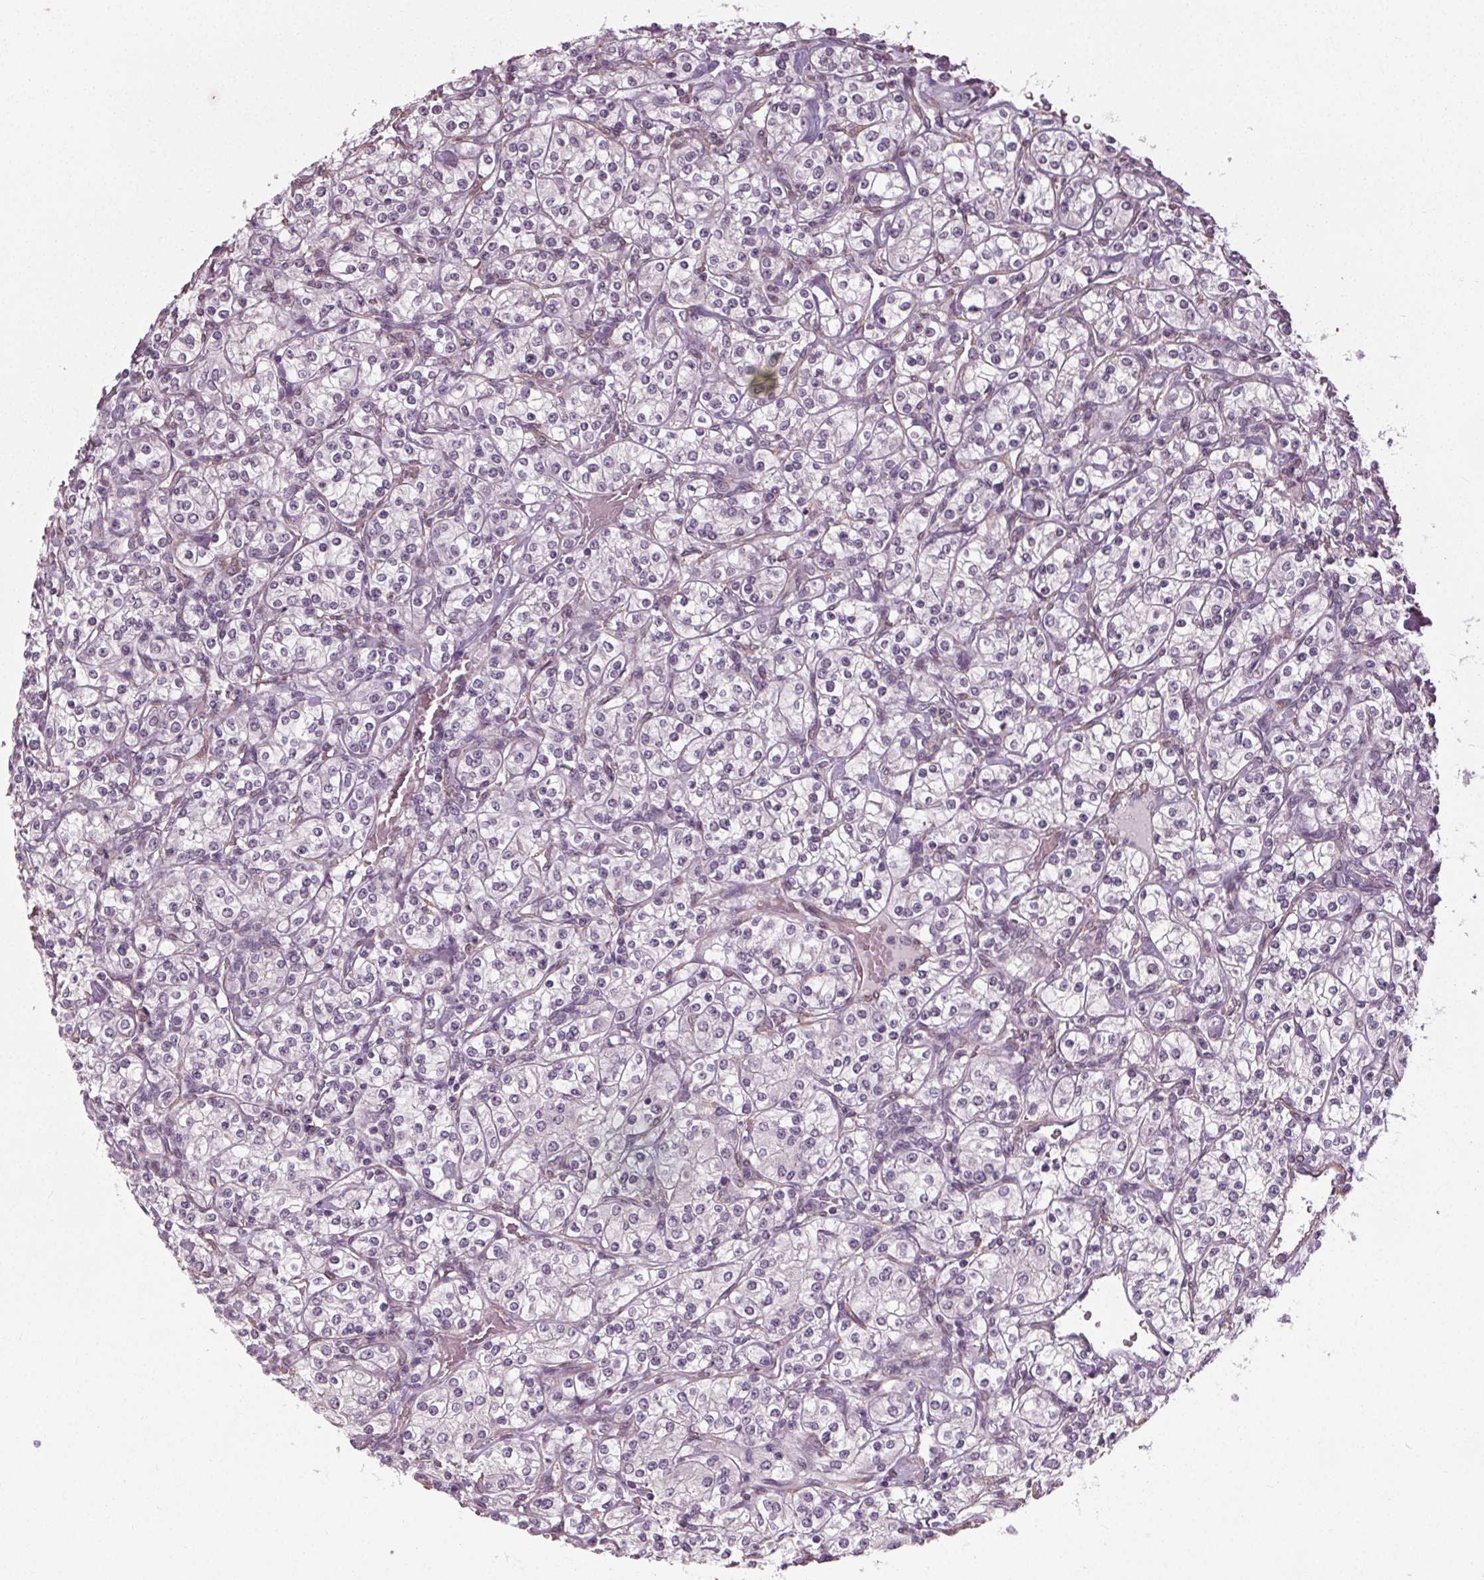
{"staining": {"intensity": "negative", "quantity": "none", "location": "none"}, "tissue": "renal cancer", "cell_type": "Tumor cells", "image_type": "cancer", "snomed": [{"axis": "morphology", "description": "Adenocarcinoma, NOS"}, {"axis": "topography", "description": "Kidney"}], "caption": "Immunohistochemistry (IHC) micrograph of renal cancer (adenocarcinoma) stained for a protein (brown), which displays no staining in tumor cells.", "gene": "PKP1", "patient": {"sex": "male", "age": 77}}